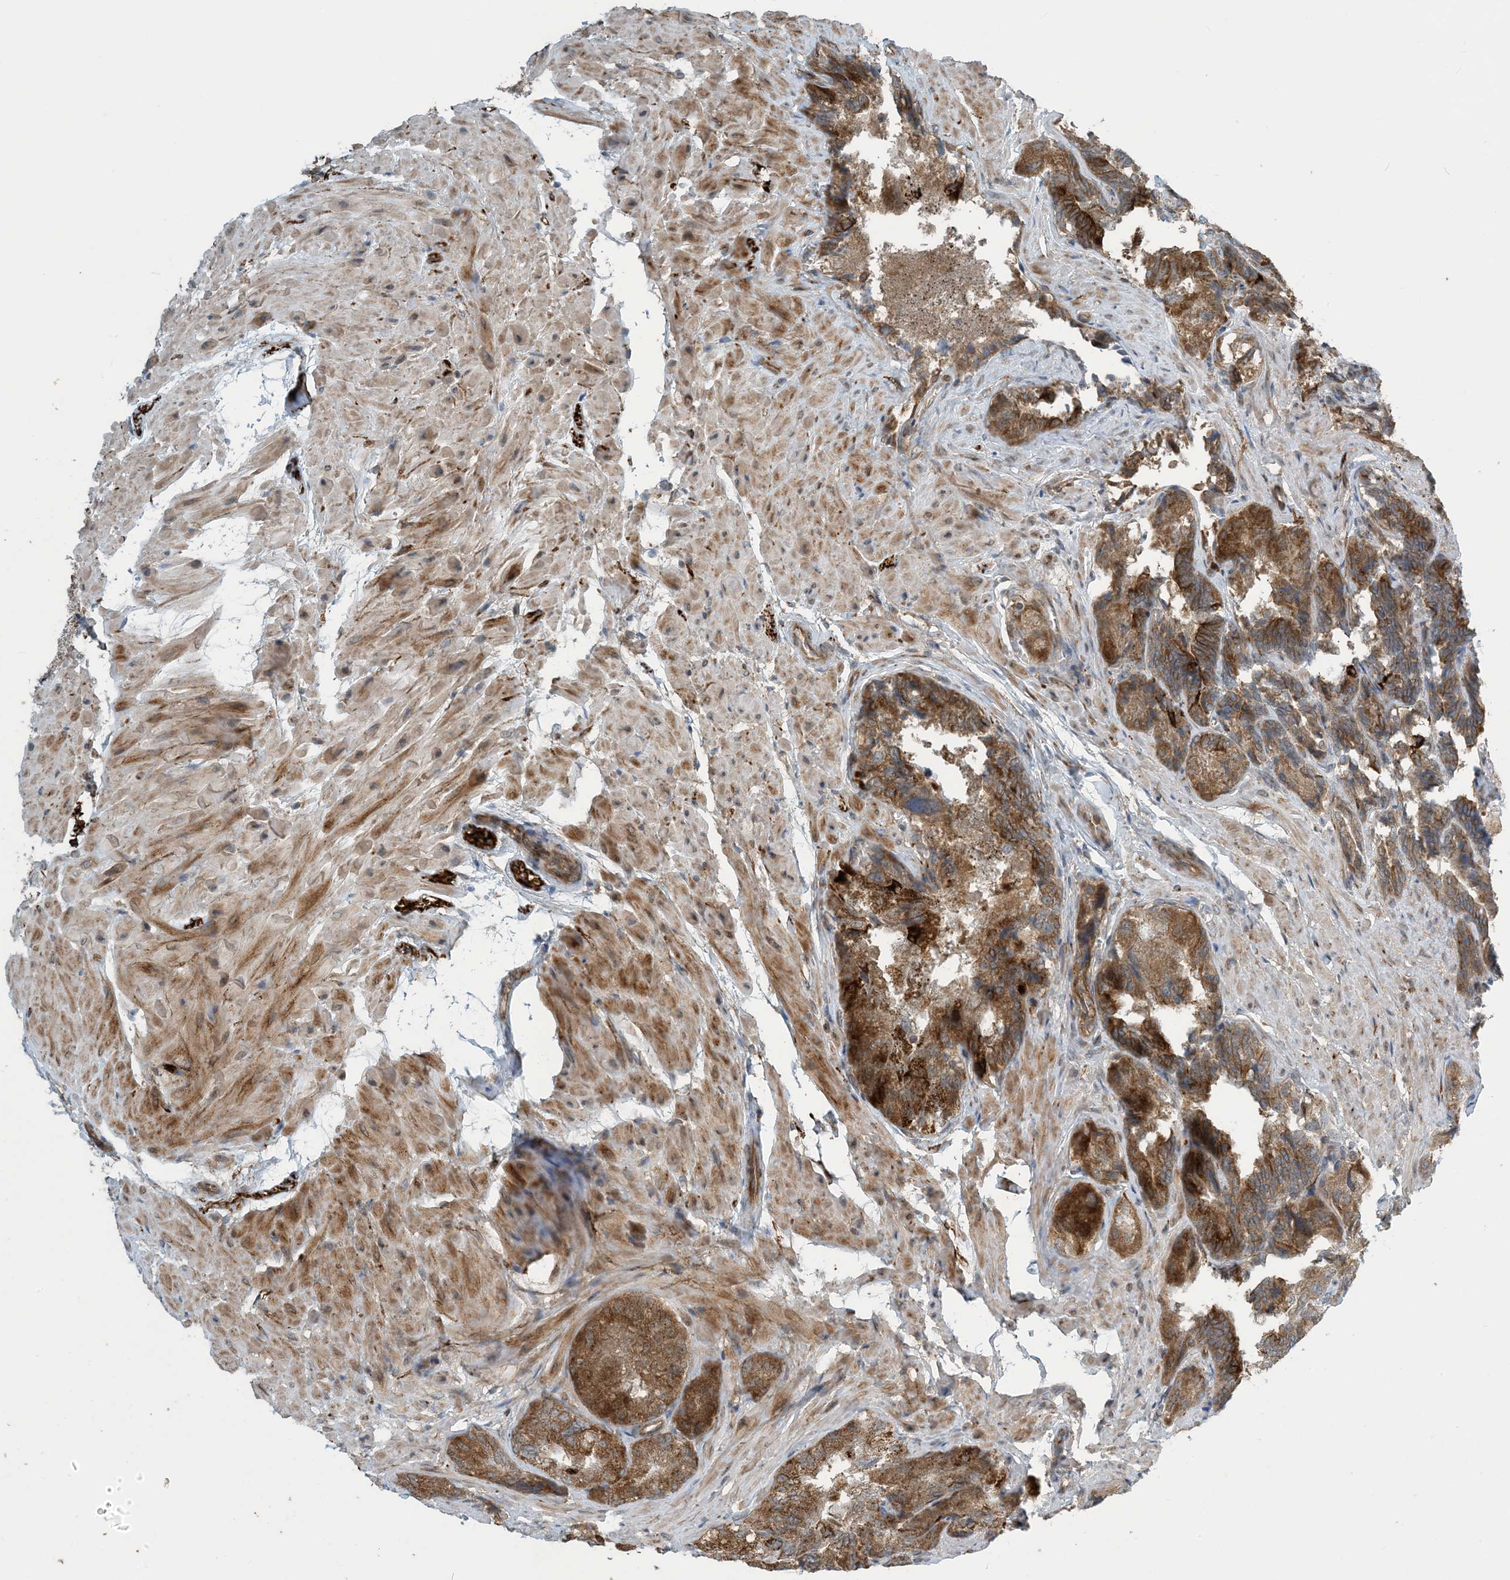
{"staining": {"intensity": "moderate", "quantity": ">75%", "location": "cytoplasmic/membranous"}, "tissue": "seminal vesicle", "cell_type": "Glandular cells", "image_type": "normal", "snomed": [{"axis": "morphology", "description": "Normal tissue, NOS"}, {"axis": "topography", "description": "Seminal veicle"}, {"axis": "topography", "description": "Peripheral nerve tissue"}], "caption": "The histopathology image shows a brown stain indicating the presence of a protein in the cytoplasmic/membranous of glandular cells in seminal vesicle. The protein of interest is shown in brown color, while the nuclei are stained blue.", "gene": "ZBTB3", "patient": {"sex": "male", "age": 63}}